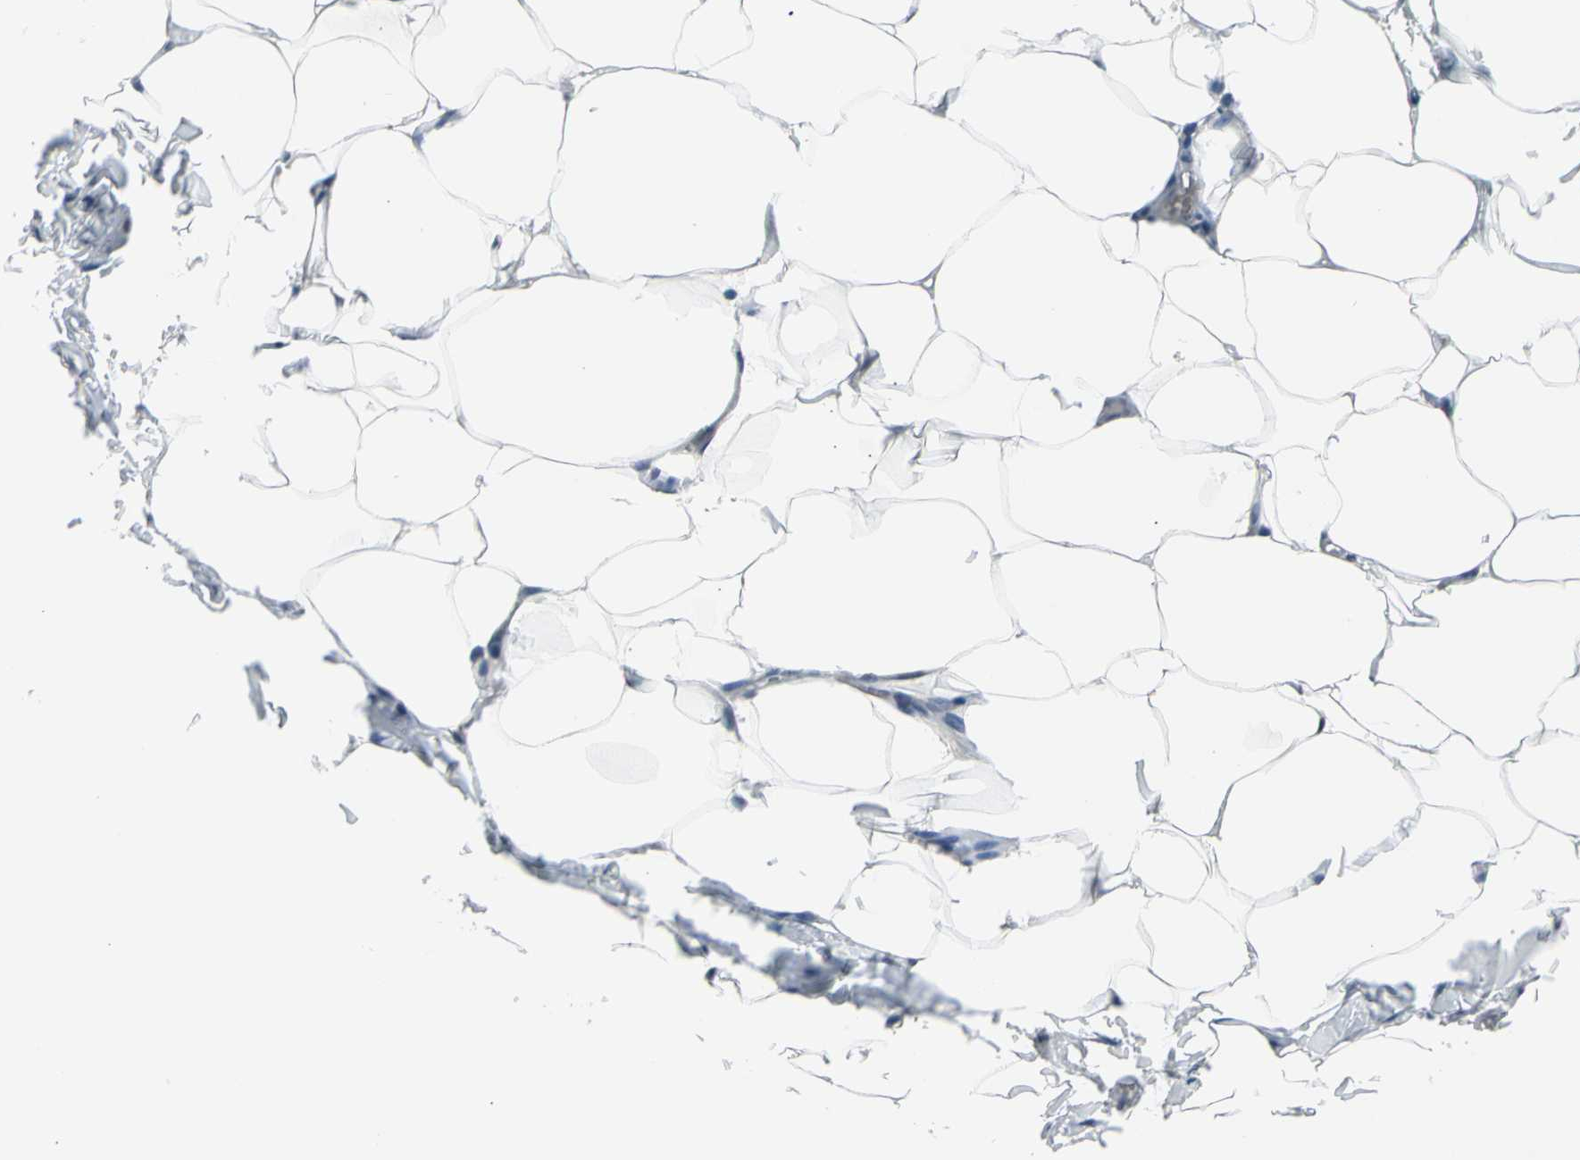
{"staining": {"intensity": "negative", "quantity": "none", "location": "none"}, "tissue": "adipose tissue", "cell_type": "Adipocytes", "image_type": "normal", "snomed": [{"axis": "morphology", "description": "Normal tissue, NOS"}, {"axis": "topography", "description": "Vascular tissue"}], "caption": "Immunohistochemistry image of unremarkable adipose tissue: adipose tissue stained with DAB demonstrates no significant protein staining in adipocytes.", "gene": "ENSG00000256646", "patient": {"sex": "male", "age": 41}}